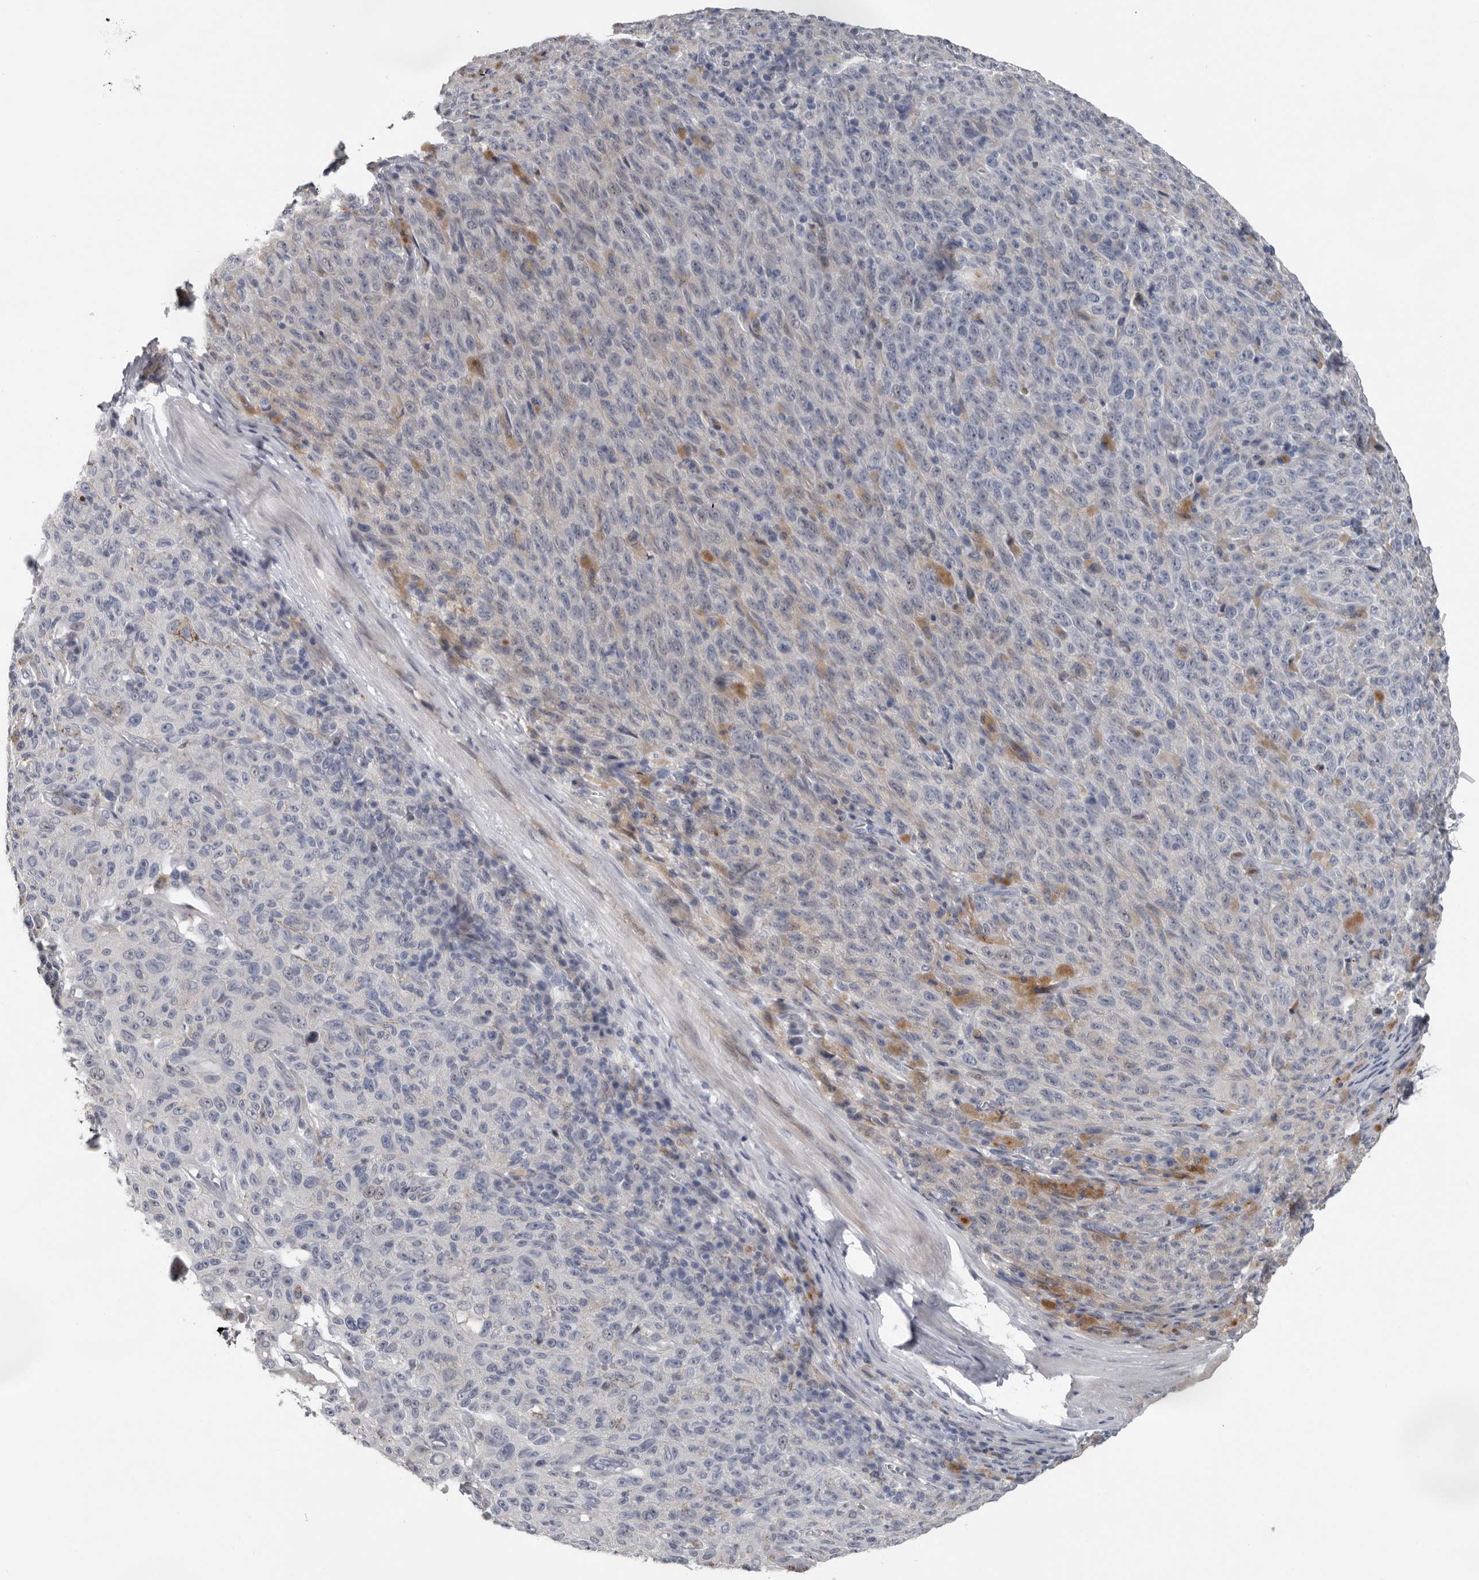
{"staining": {"intensity": "weak", "quantity": "<25%", "location": "cytoplasmic/membranous"}, "tissue": "melanoma", "cell_type": "Tumor cells", "image_type": "cancer", "snomed": [{"axis": "morphology", "description": "Malignant melanoma, NOS"}, {"axis": "topography", "description": "Skin"}], "caption": "The photomicrograph reveals no staining of tumor cells in melanoma. (Brightfield microscopy of DAB (3,3'-diaminobenzidine) immunohistochemistry at high magnification).", "gene": "FABP7", "patient": {"sex": "female", "age": 82}}